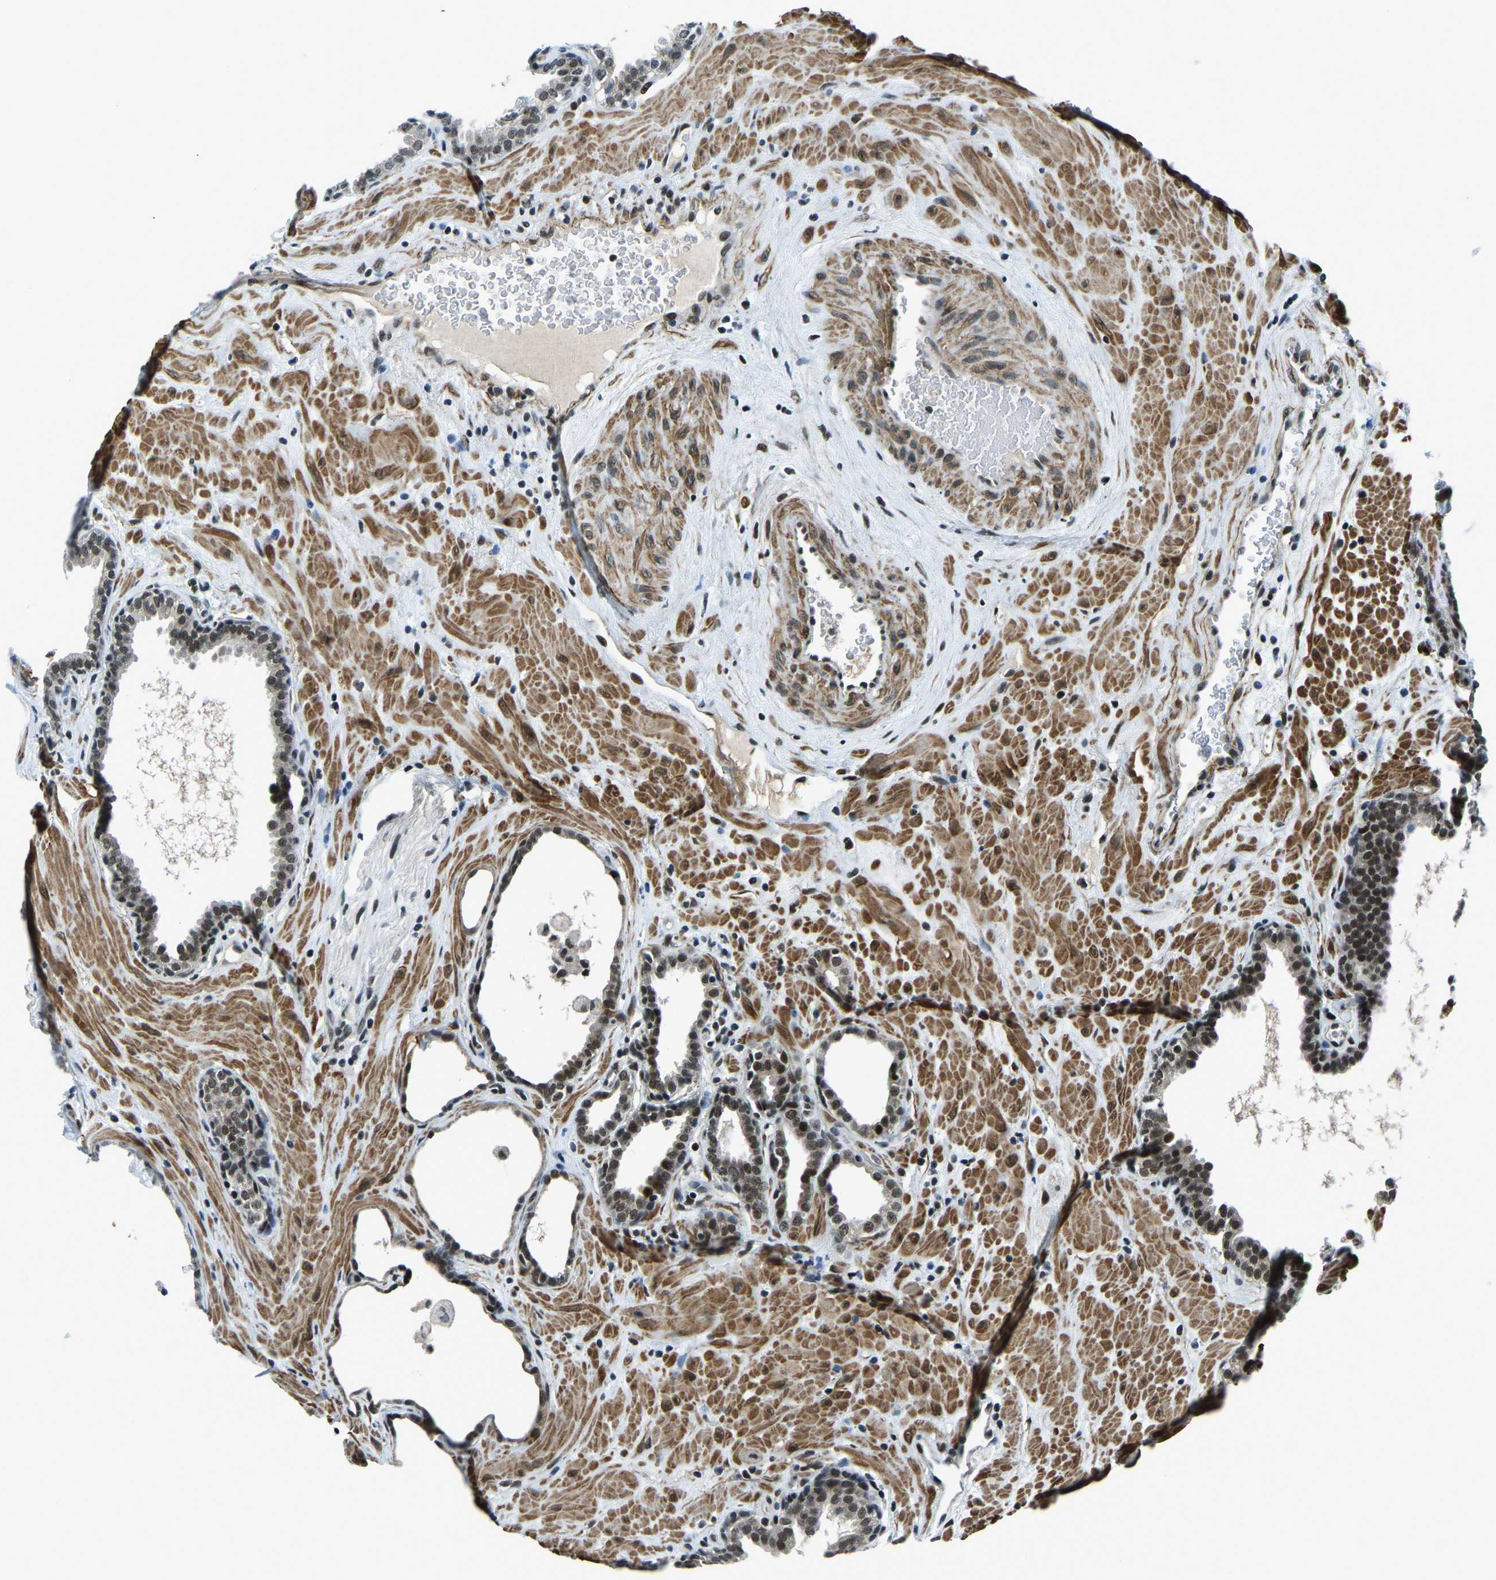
{"staining": {"intensity": "moderate", "quantity": ">75%", "location": "nuclear"}, "tissue": "prostate", "cell_type": "Glandular cells", "image_type": "normal", "snomed": [{"axis": "morphology", "description": "Normal tissue, NOS"}, {"axis": "topography", "description": "Prostate"}], "caption": "Moderate nuclear protein positivity is appreciated in about >75% of glandular cells in prostate.", "gene": "PRCC", "patient": {"sex": "male", "age": 51}}